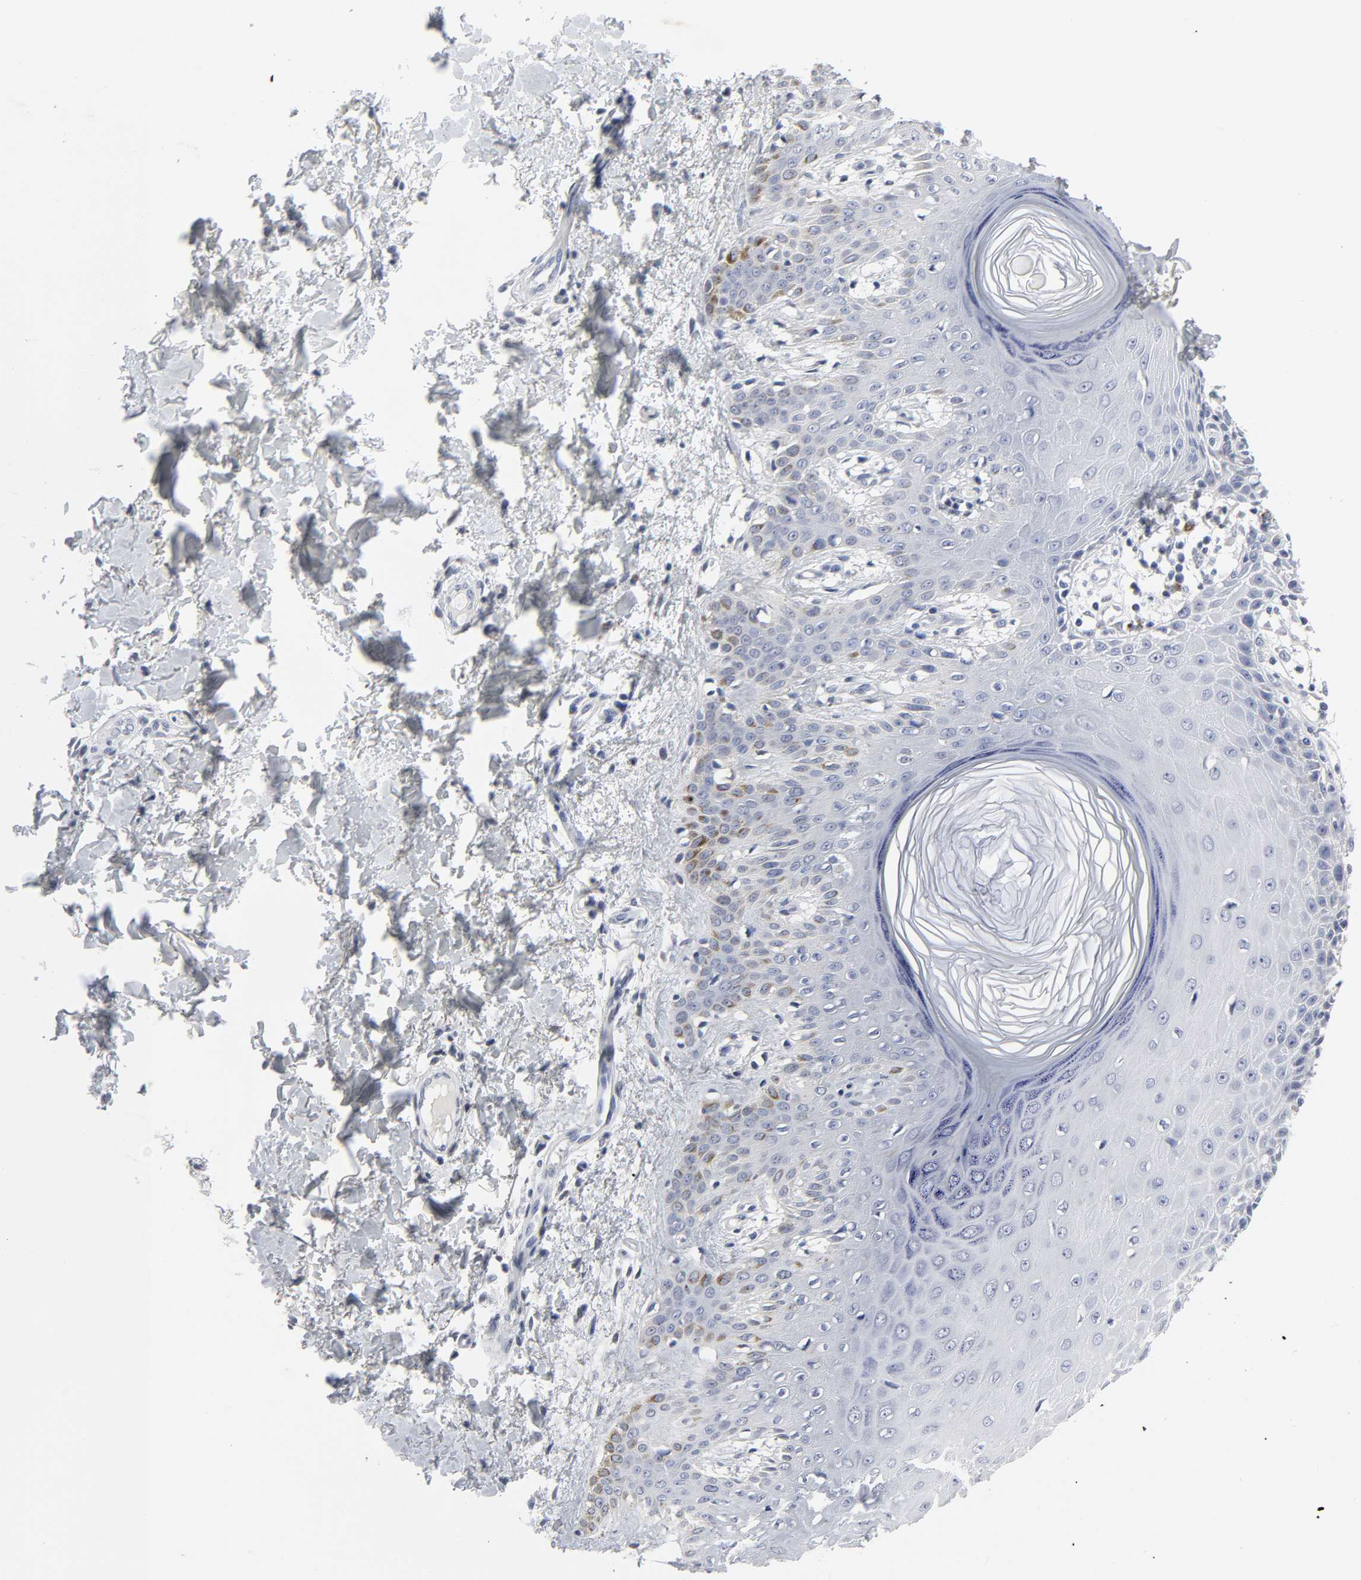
{"staining": {"intensity": "negative", "quantity": "none", "location": "none"}, "tissue": "skin cancer", "cell_type": "Tumor cells", "image_type": "cancer", "snomed": [{"axis": "morphology", "description": "Basal cell carcinoma"}, {"axis": "topography", "description": "Skin"}], "caption": "The immunohistochemistry photomicrograph has no significant positivity in tumor cells of skin basal cell carcinoma tissue.", "gene": "SALL2", "patient": {"sex": "male", "age": 67}}